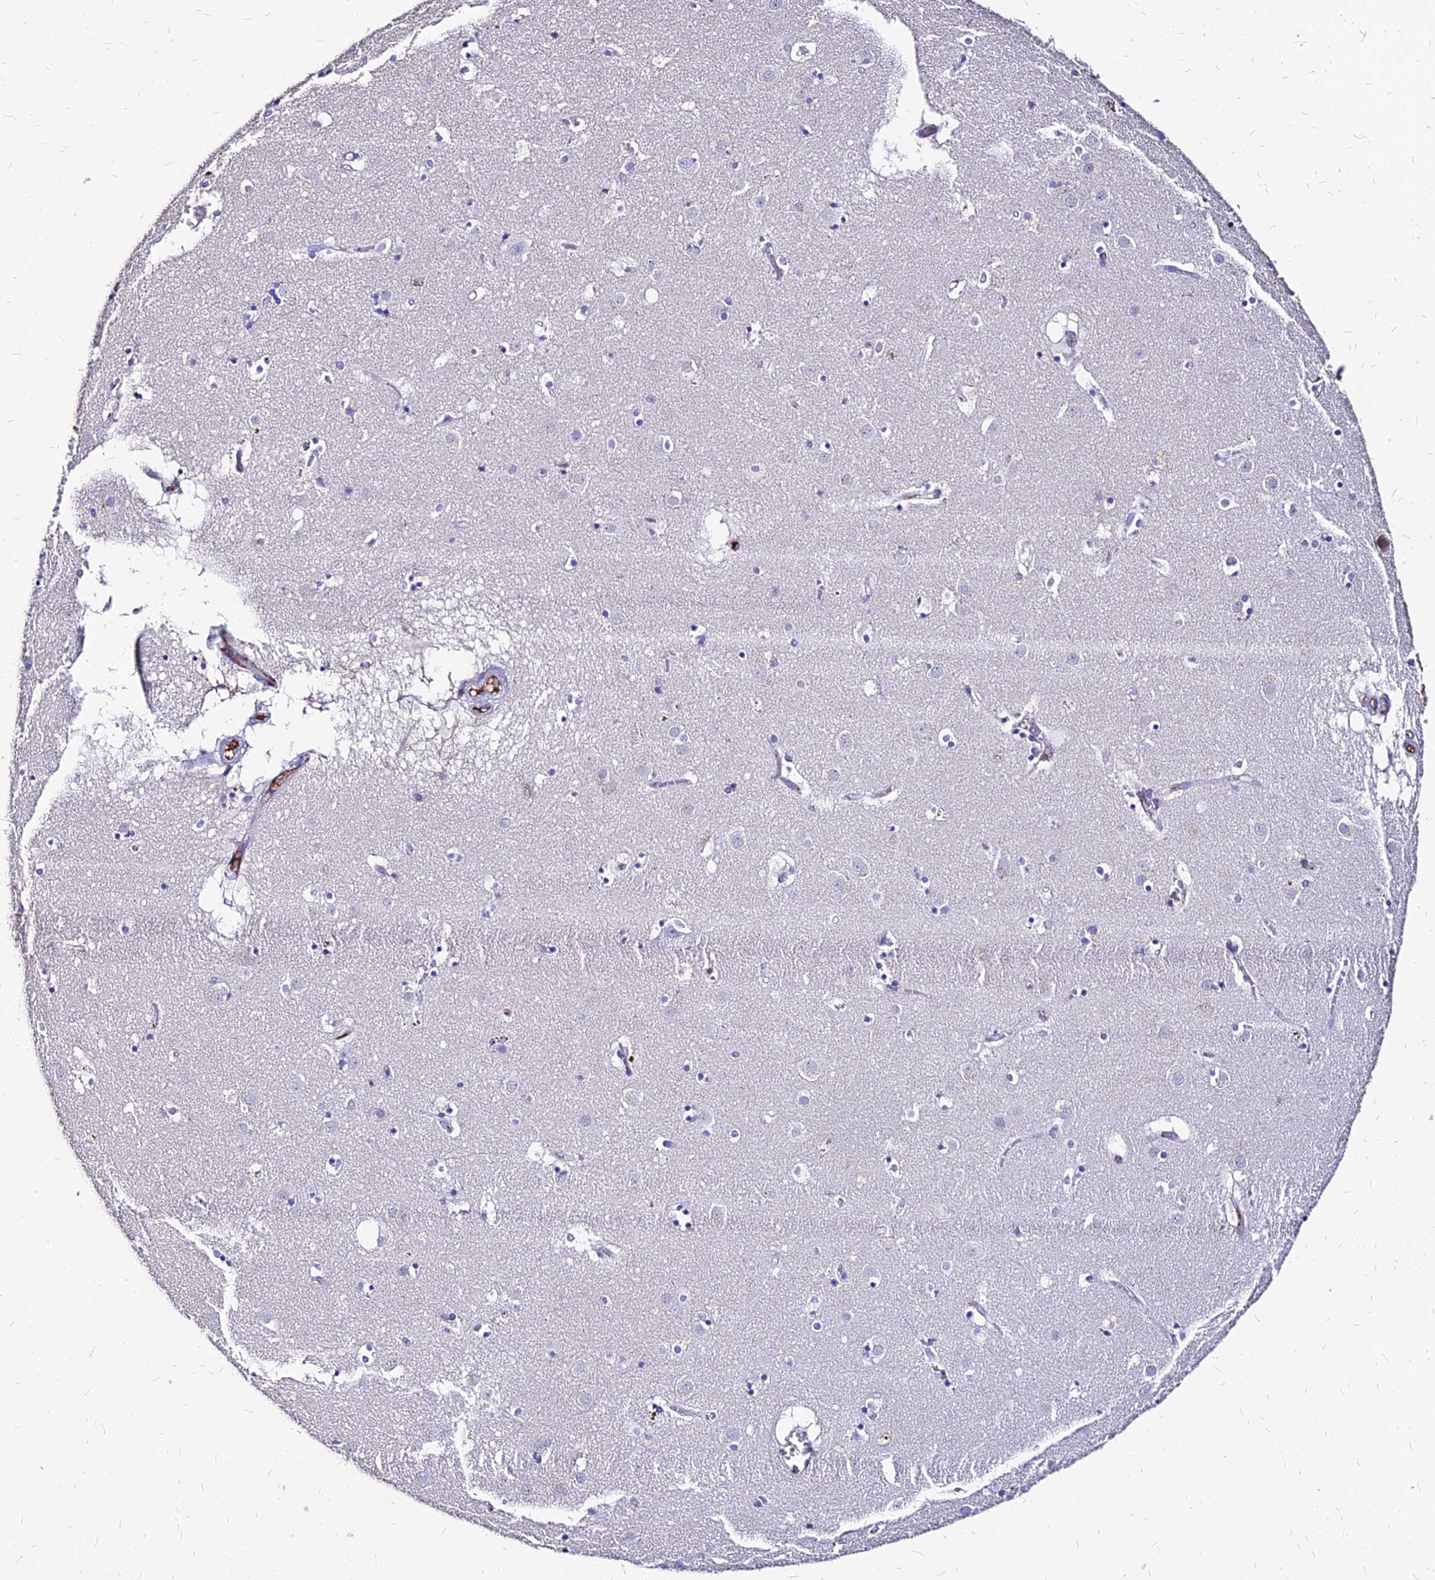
{"staining": {"intensity": "negative", "quantity": "none", "location": "none"}, "tissue": "caudate", "cell_type": "Glial cells", "image_type": "normal", "snomed": [{"axis": "morphology", "description": "Normal tissue, NOS"}, {"axis": "topography", "description": "Lateral ventricle wall"}], "caption": "Immunohistochemistry (IHC) of unremarkable caudate displays no positivity in glial cells. Brightfield microscopy of IHC stained with DAB (brown) and hematoxylin (blue), captured at high magnification.", "gene": "NME5", "patient": {"sex": "male", "age": 70}}